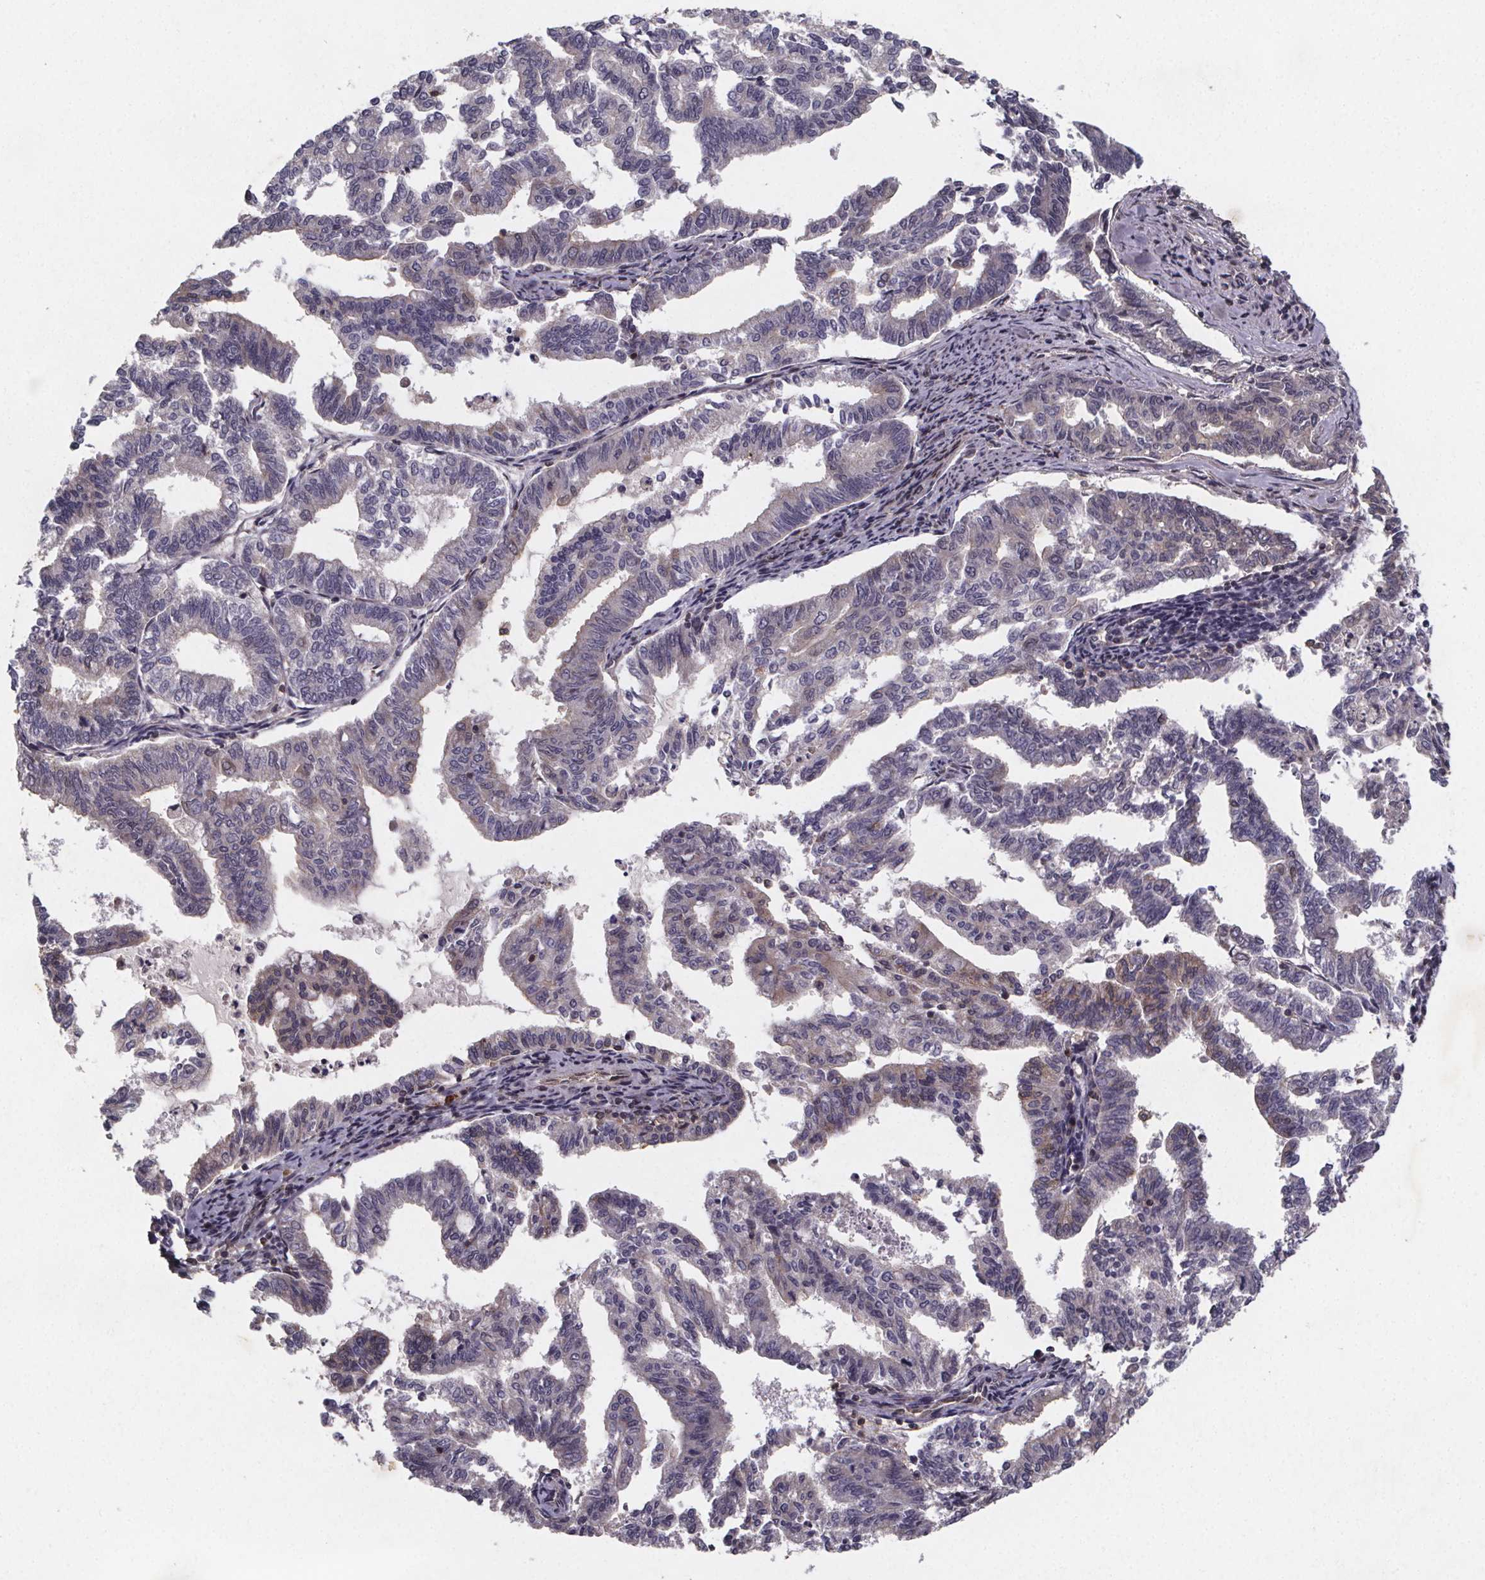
{"staining": {"intensity": "negative", "quantity": "none", "location": "none"}, "tissue": "endometrial cancer", "cell_type": "Tumor cells", "image_type": "cancer", "snomed": [{"axis": "morphology", "description": "Adenocarcinoma, NOS"}, {"axis": "topography", "description": "Endometrium"}], "caption": "IHC photomicrograph of human endometrial cancer (adenocarcinoma) stained for a protein (brown), which shows no staining in tumor cells. (IHC, brightfield microscopy, high magnification).", "gene": "PIERCE2", "patient": {"sex": "female", "age": 79}}